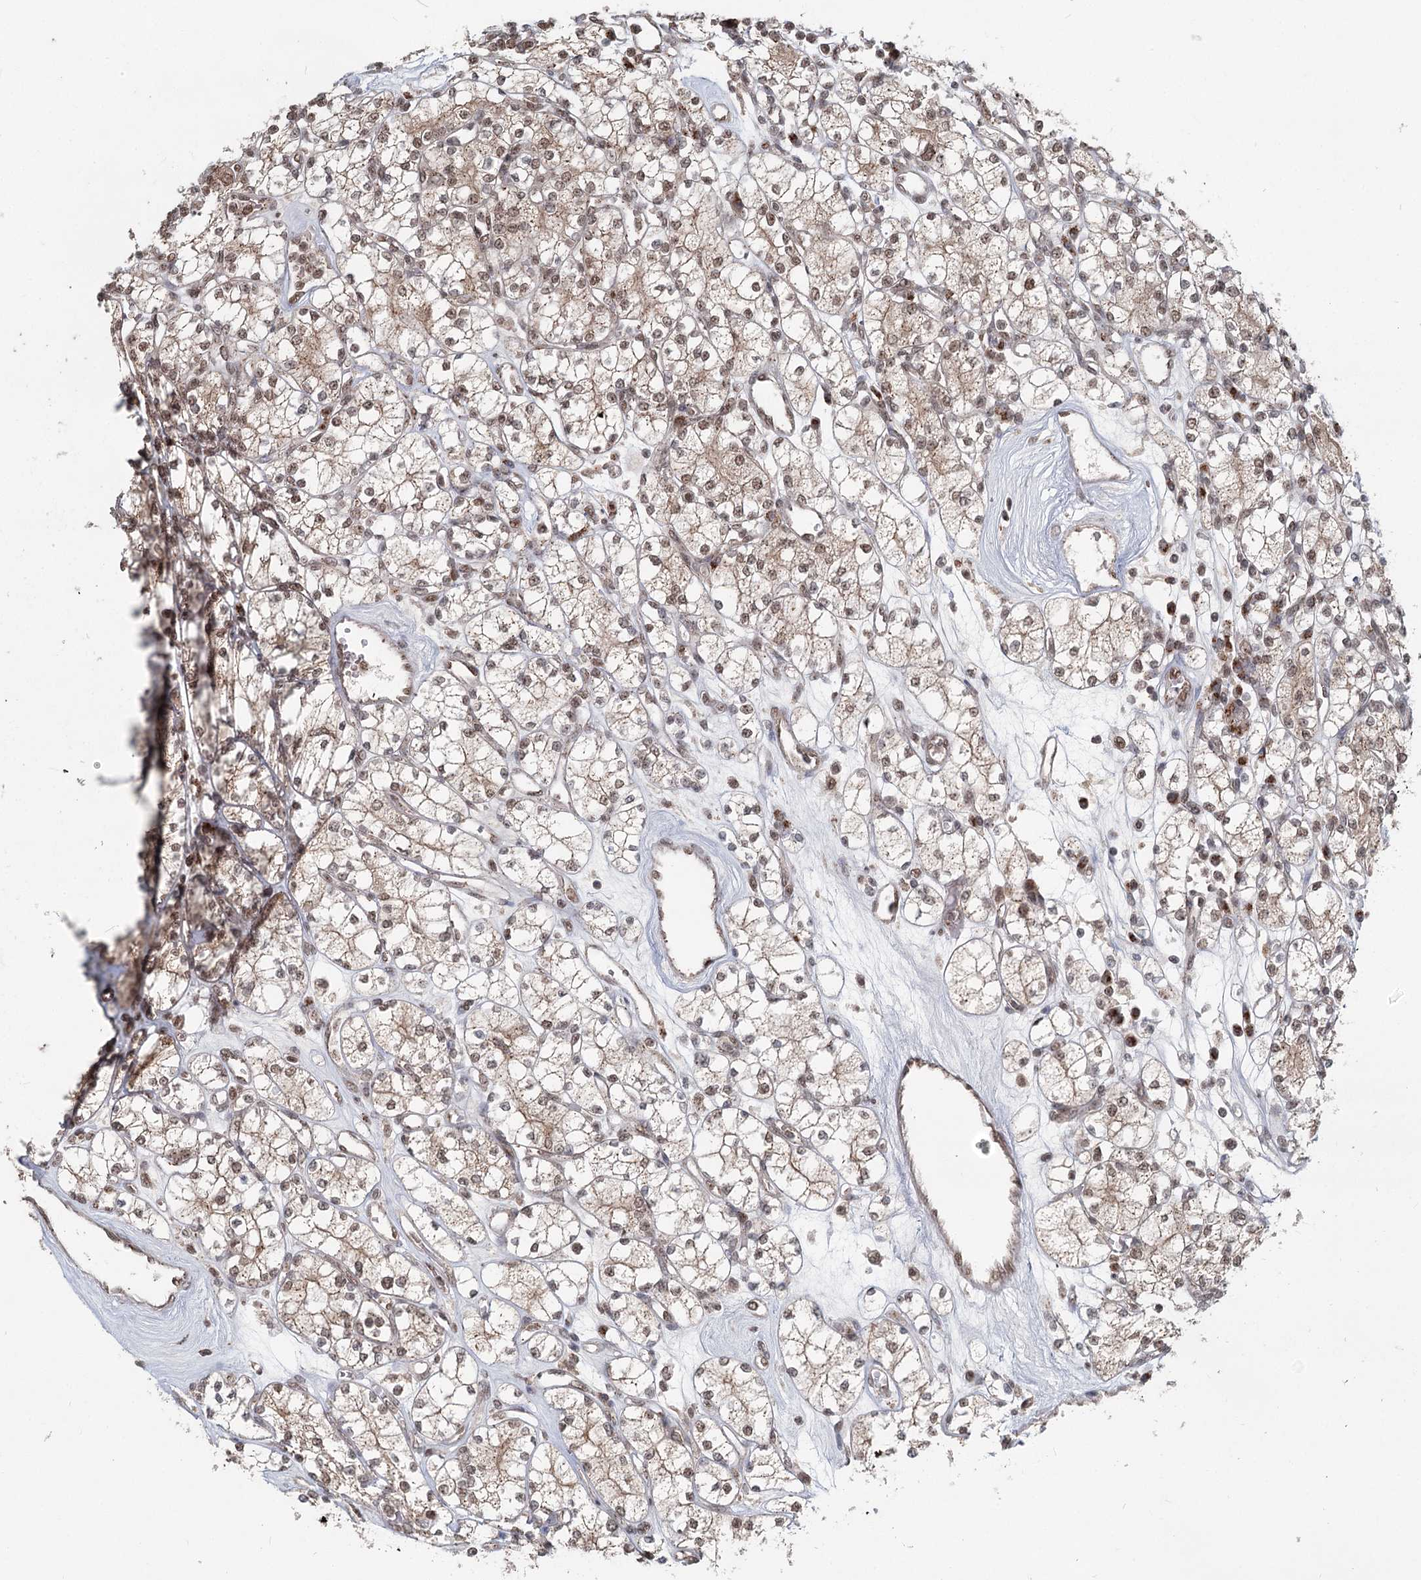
{"staining": {"intensity": "moderate", "quantity": "25%-75%", "location": "cytoplasmic/membranous,nuclear"}, "tissue": "renal cancer", "cell_type": "Tumor cells", "image_type": "cancer", "snomed": [{"axis": "morphology", "description": "Adenocarcinoma, NOS"}, {"axis": "topography", "description": "Kidney"}], "caption": "A brown stain highlights moderate cytoplasmic/membranous and nuclear staining of a protein in human renal cancer (adenocarcinoma) tumor cells.", "gene": "GPALPP1", "patient": {"sex": "male", "age": 77}}